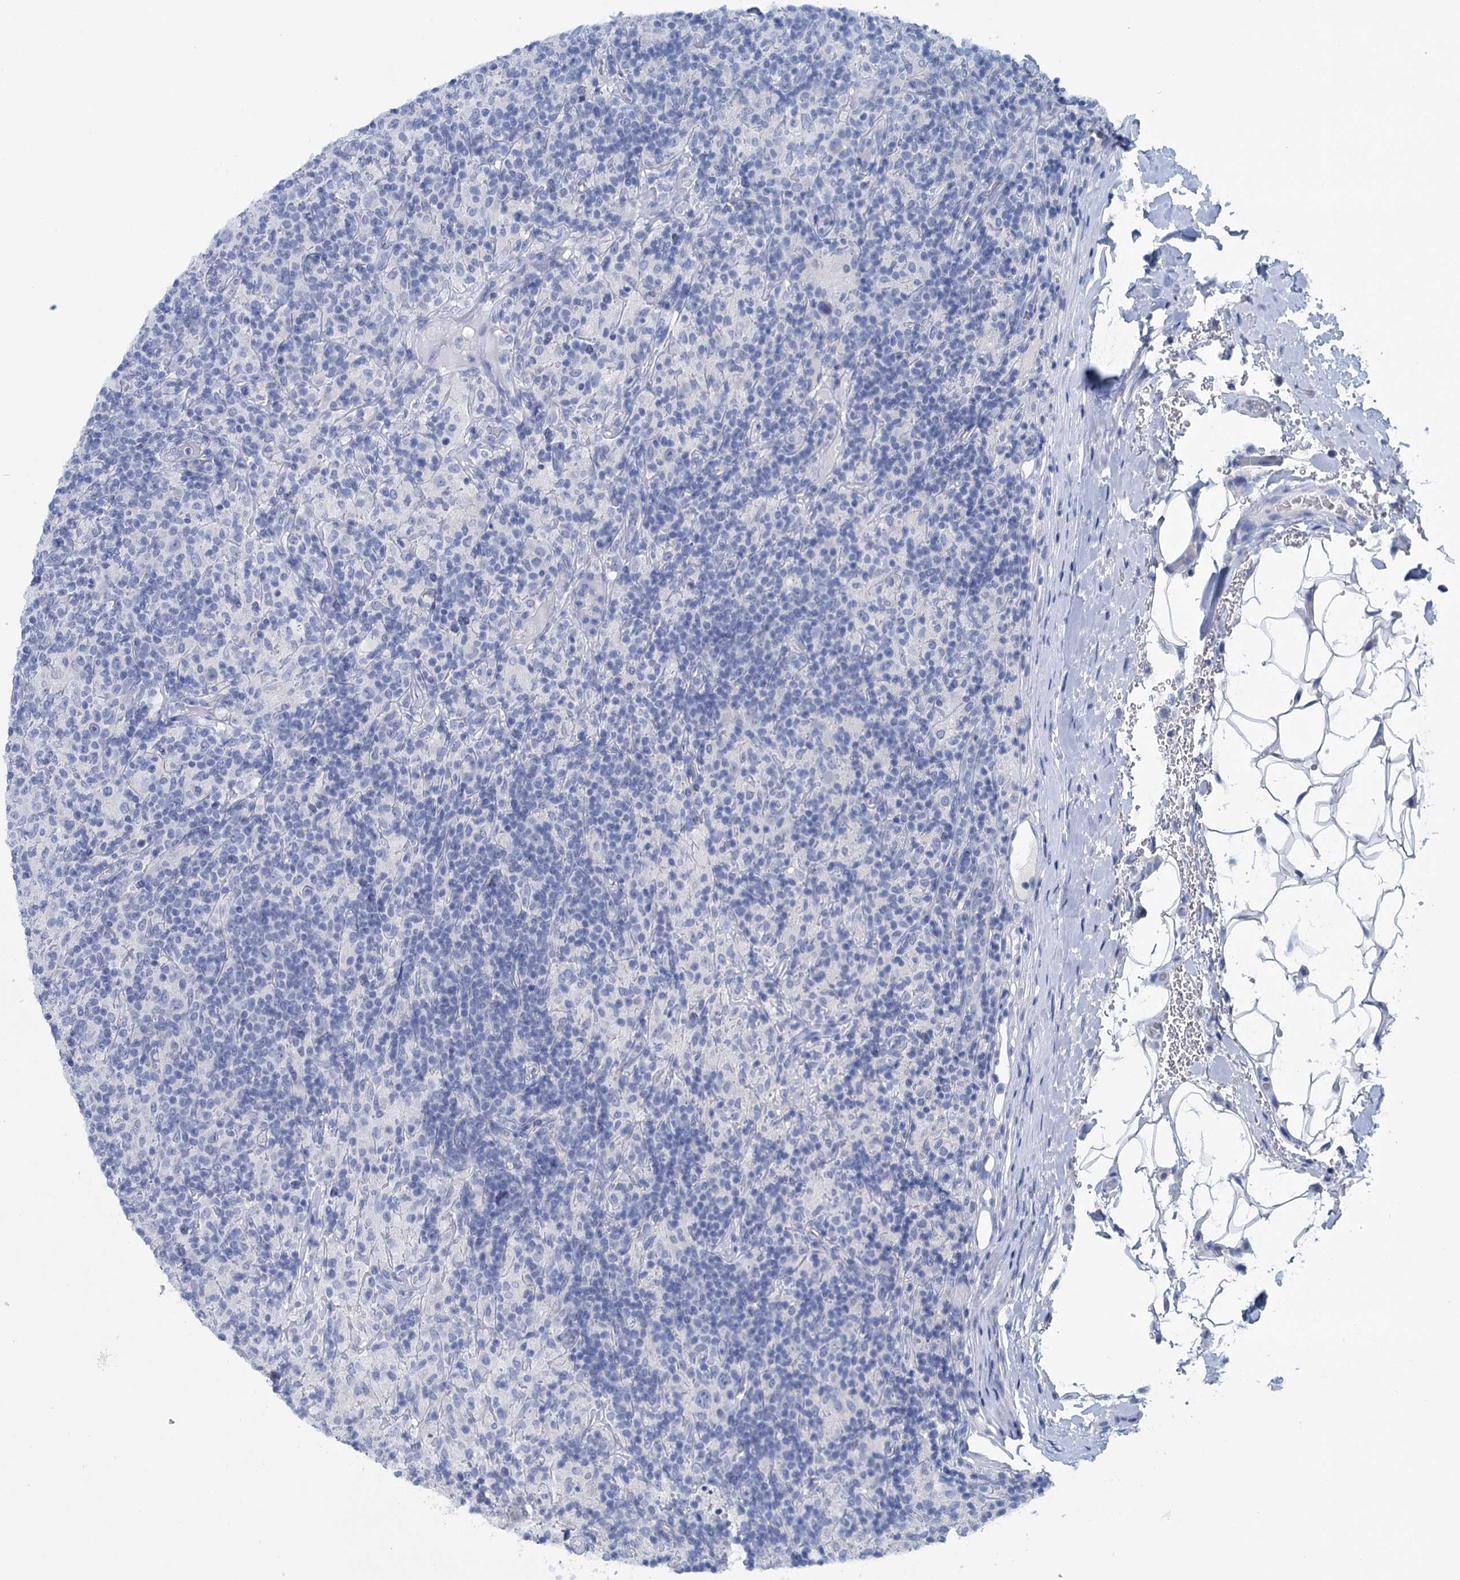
{"staining": {"intensity": "negative", "quantity": "none", "location": "none"}, "tissue": "lymphoma", "cell_type": "Tumor cells", "image_type": "cancer", "snomed": [{"axis": "morphology", "description": "Hodgkin's disease, NOS"}, {"axis": "topography", "description": "Lymph node"}], "caption": "IHC of human Hodgkin's disease exhibits no positivity in tumor cells.", "gene": "MYOZ3", "patient": {"sex": "male", "age": 70}}